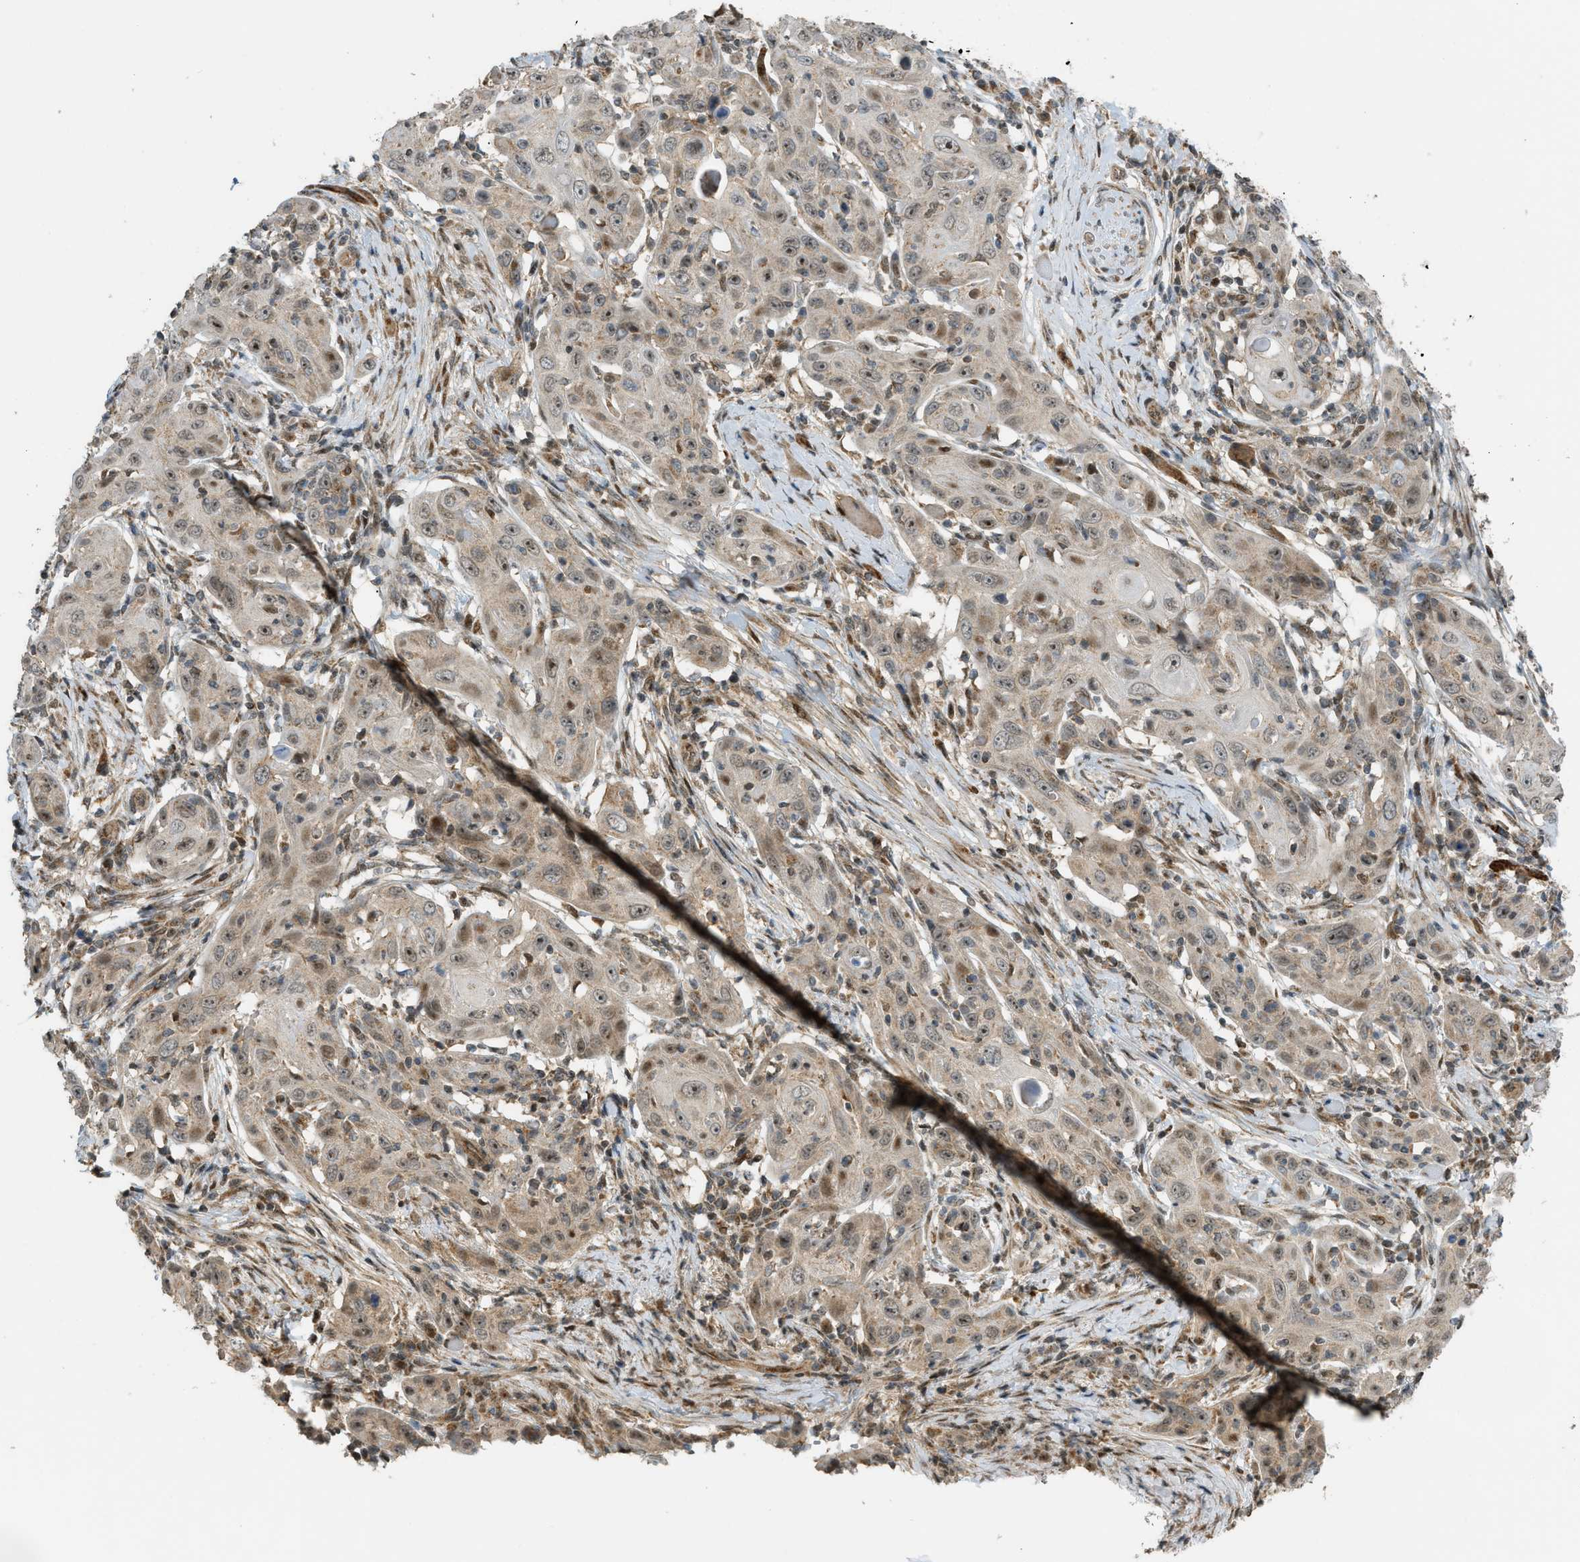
{"staining": {"intensity": "moderate", "quantity": ">75%", "location": "cytoplasmic/membranous,nuclear"}, "tissue": "skin cancer", "cell_type": "Tumor cells", "image_type": "cancer", "snomed": [{"axis": "morphology", "description": "Squamous cell carcinoma, NOS"}, {"axis": "topography", "description": "Skin"}], "caption": "Immunohistochemistry (IHC) of skin squamous cell carcinoma reveals medium levels of moderate cytoplasmic/membranous and nuclear positivity in approximately >75% of tumor cells.", "gene": "CCDC186", "patient": {"sex": "female", "age": 88}}